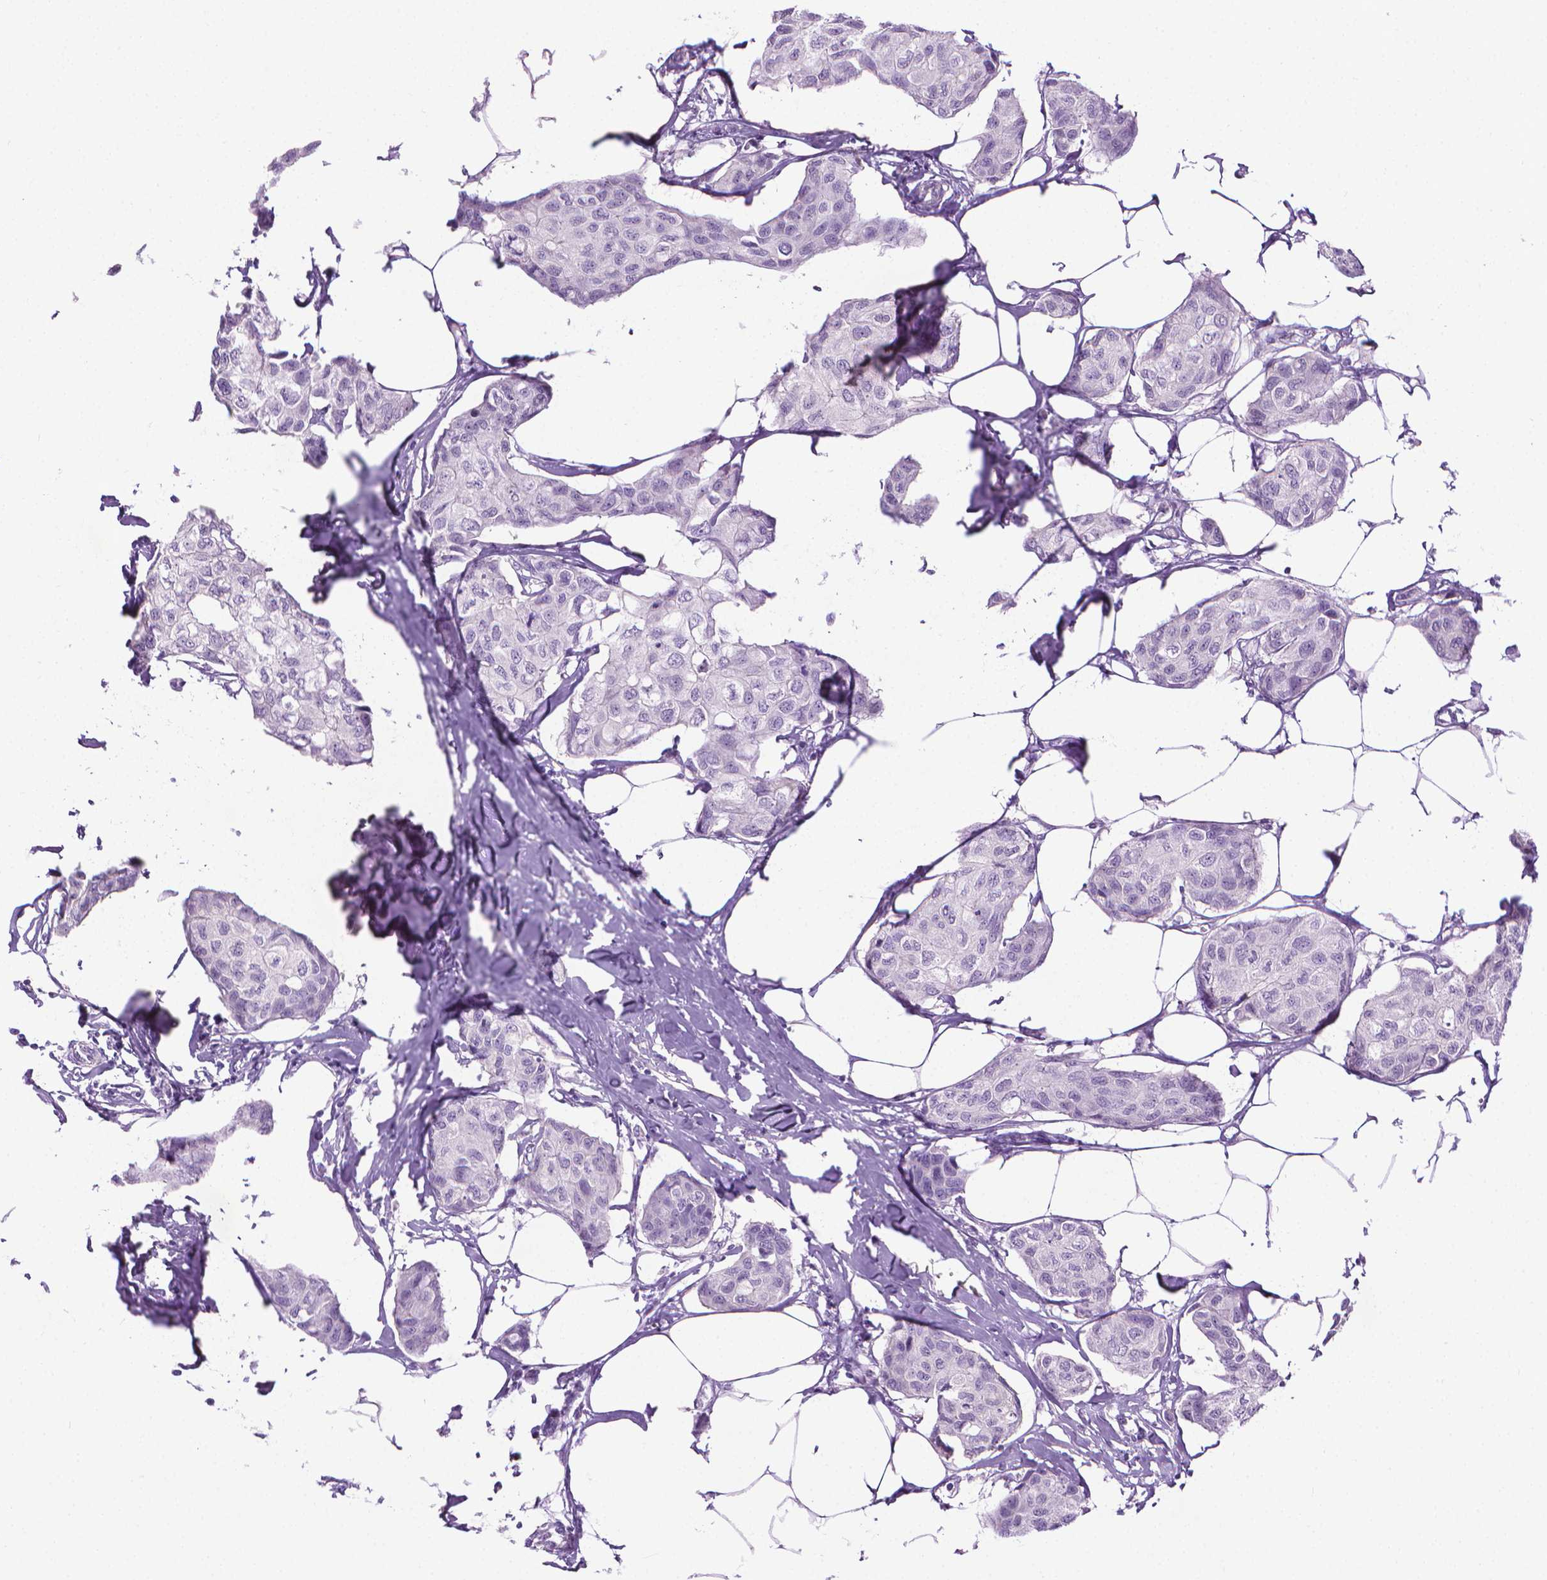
{"staining": {"intensity": "negative", "quantity": "none", "location": "none"}, "tissue": "breast cancer", "cell_type": "Tumor cells", "image_type": "cancer", "snomed": [{"axis": "morphology", "description": "Duct carcinoma"}, {"axis": "topography", "description": "Breast"}], "caption": "High magnification brightfield microscopy of intraductal carcinoma (breast) stained with DAB (brown) and counterstained with hematoxylin (blue): tumor cells show no significant expression.", "gene": "DNAI7", "patient": {"sex": "female", "age": 80}}